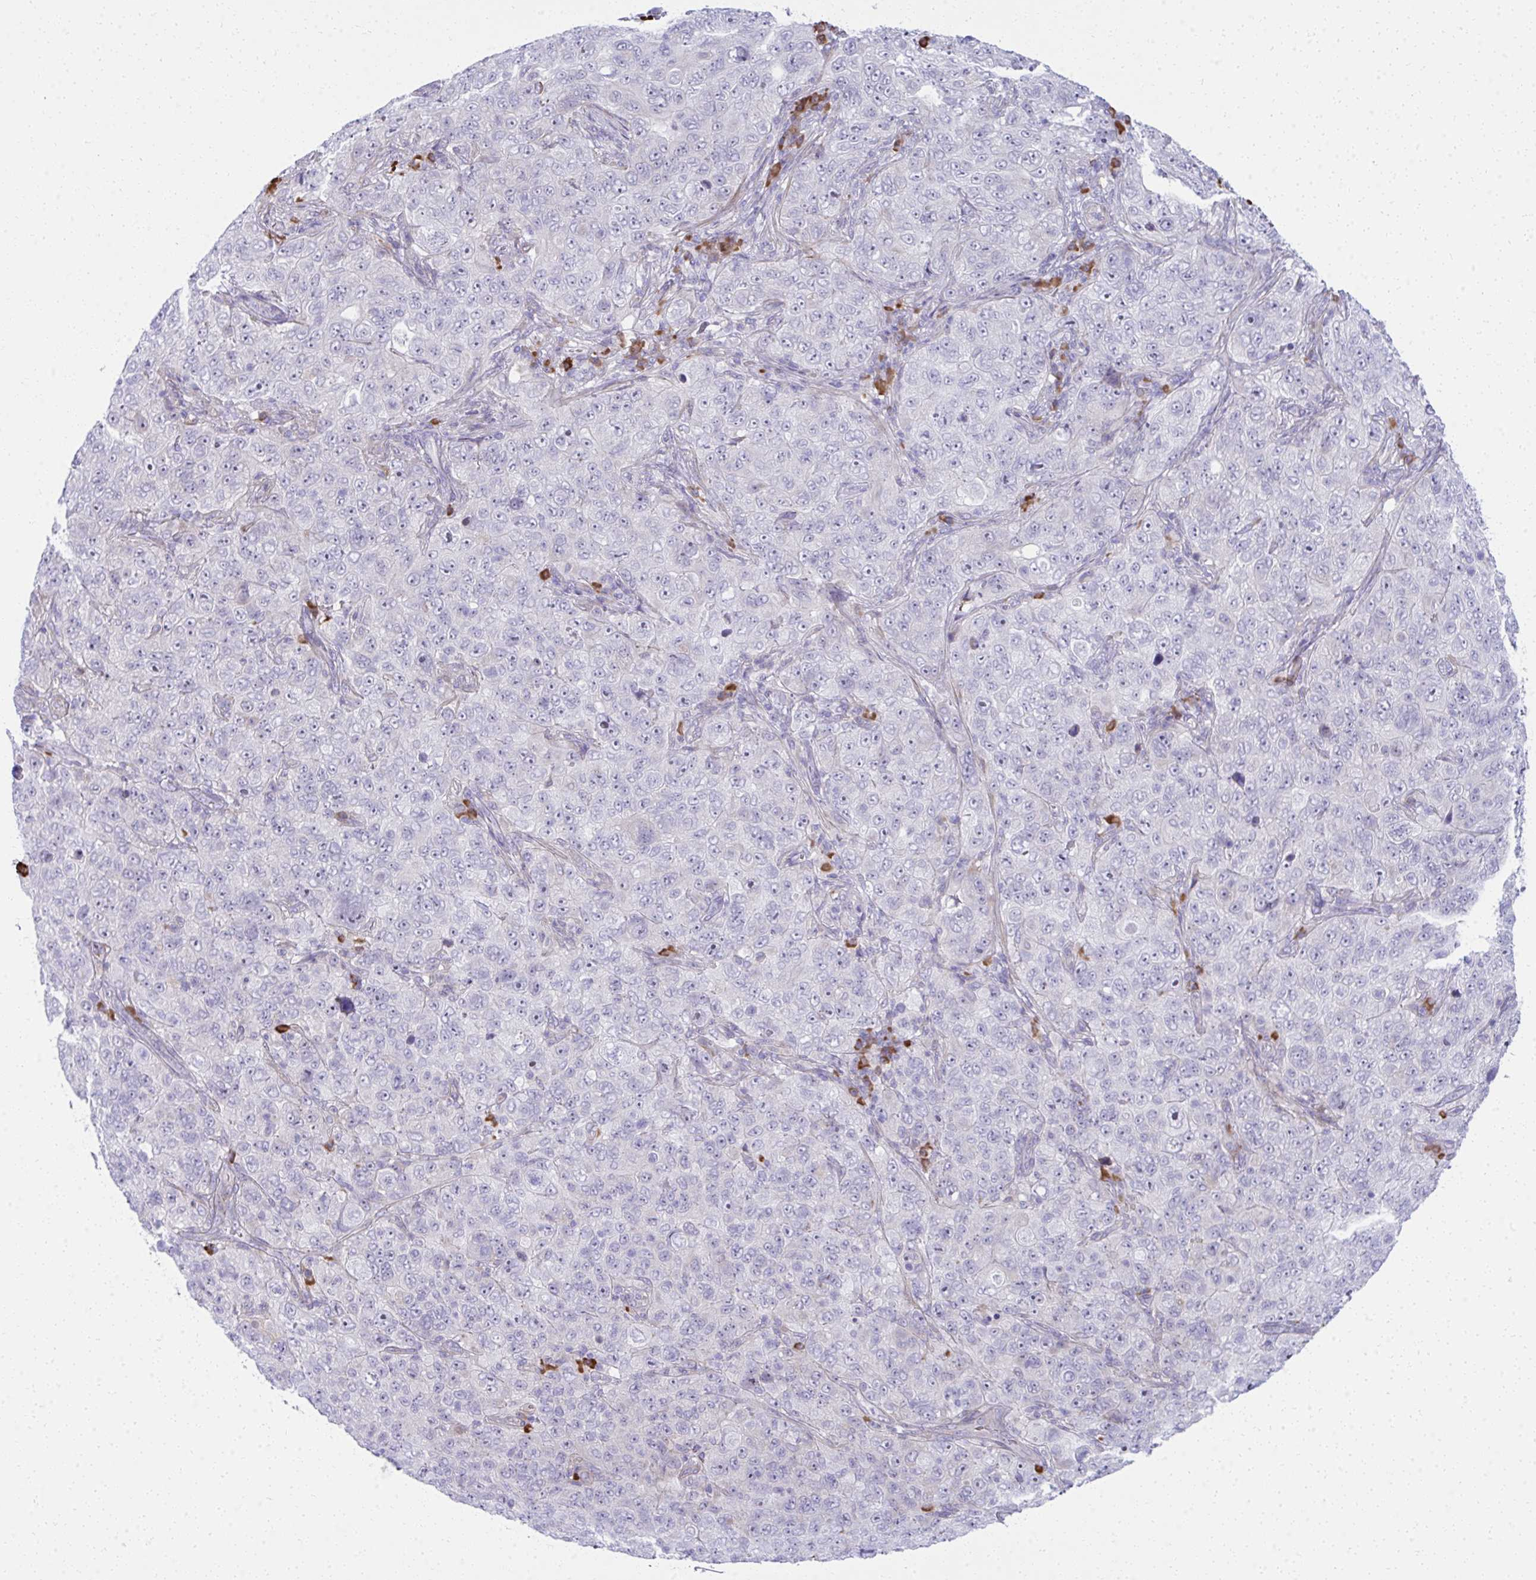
{"staining": {"intensity": "negative", "quantity": "none", "location": "none"}, "tissue": "pancreatic cancer", "cell_type": "Tumor cells", "image_type": "cancer", "snomed": [{"axis": "morphology", "description": "Adenocarcinoma, NOS"}, {"axis": "topography", "description": "Pancreas"}], "caption": "There is no significant staining in tumor cells of pancreatic adenocarcinoma.", "gene": "PUS7L", "patient": {"sex": "male", "age": 68}}